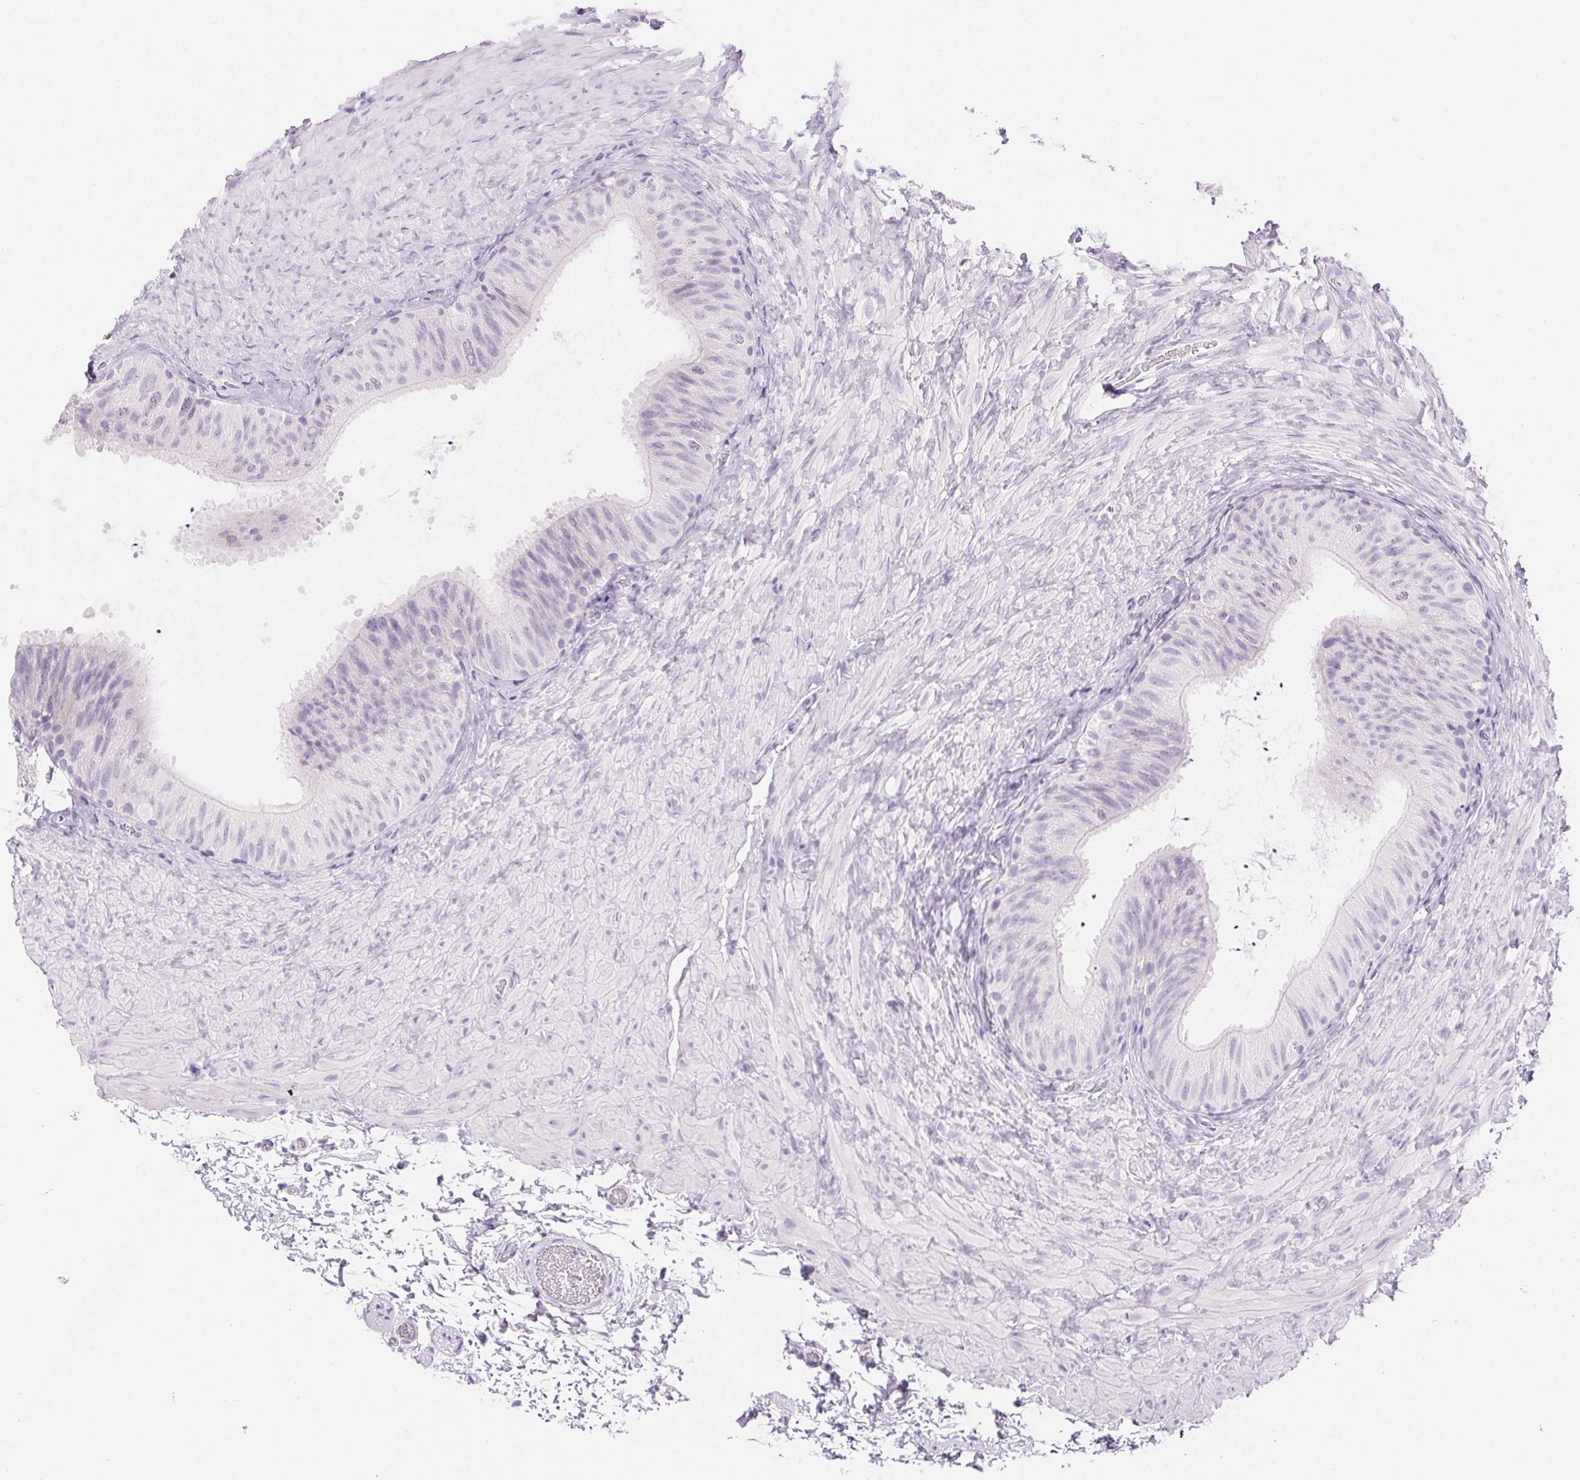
{"staining": {"intensity": "weak", "quantity": "<25%", "location": "cytoplasmic/membranous"}, "tissue": "epididymis", "cell_type": "Glandular cells", "image_type": "normal", "snomed": [{"axis": "morphology", "description": "Normal tissue, NOS"}, {"axis": "topography", "description": "Epididymis, spermatic cord, NOS"}, {"axis": "topography", "description": "Epididymis"}], "caption": "IHC of benign human epididymis reveals no positivity in glandular cells.", "gene": "CLDN16", "patient": {"sex": "male", "age": 31}}